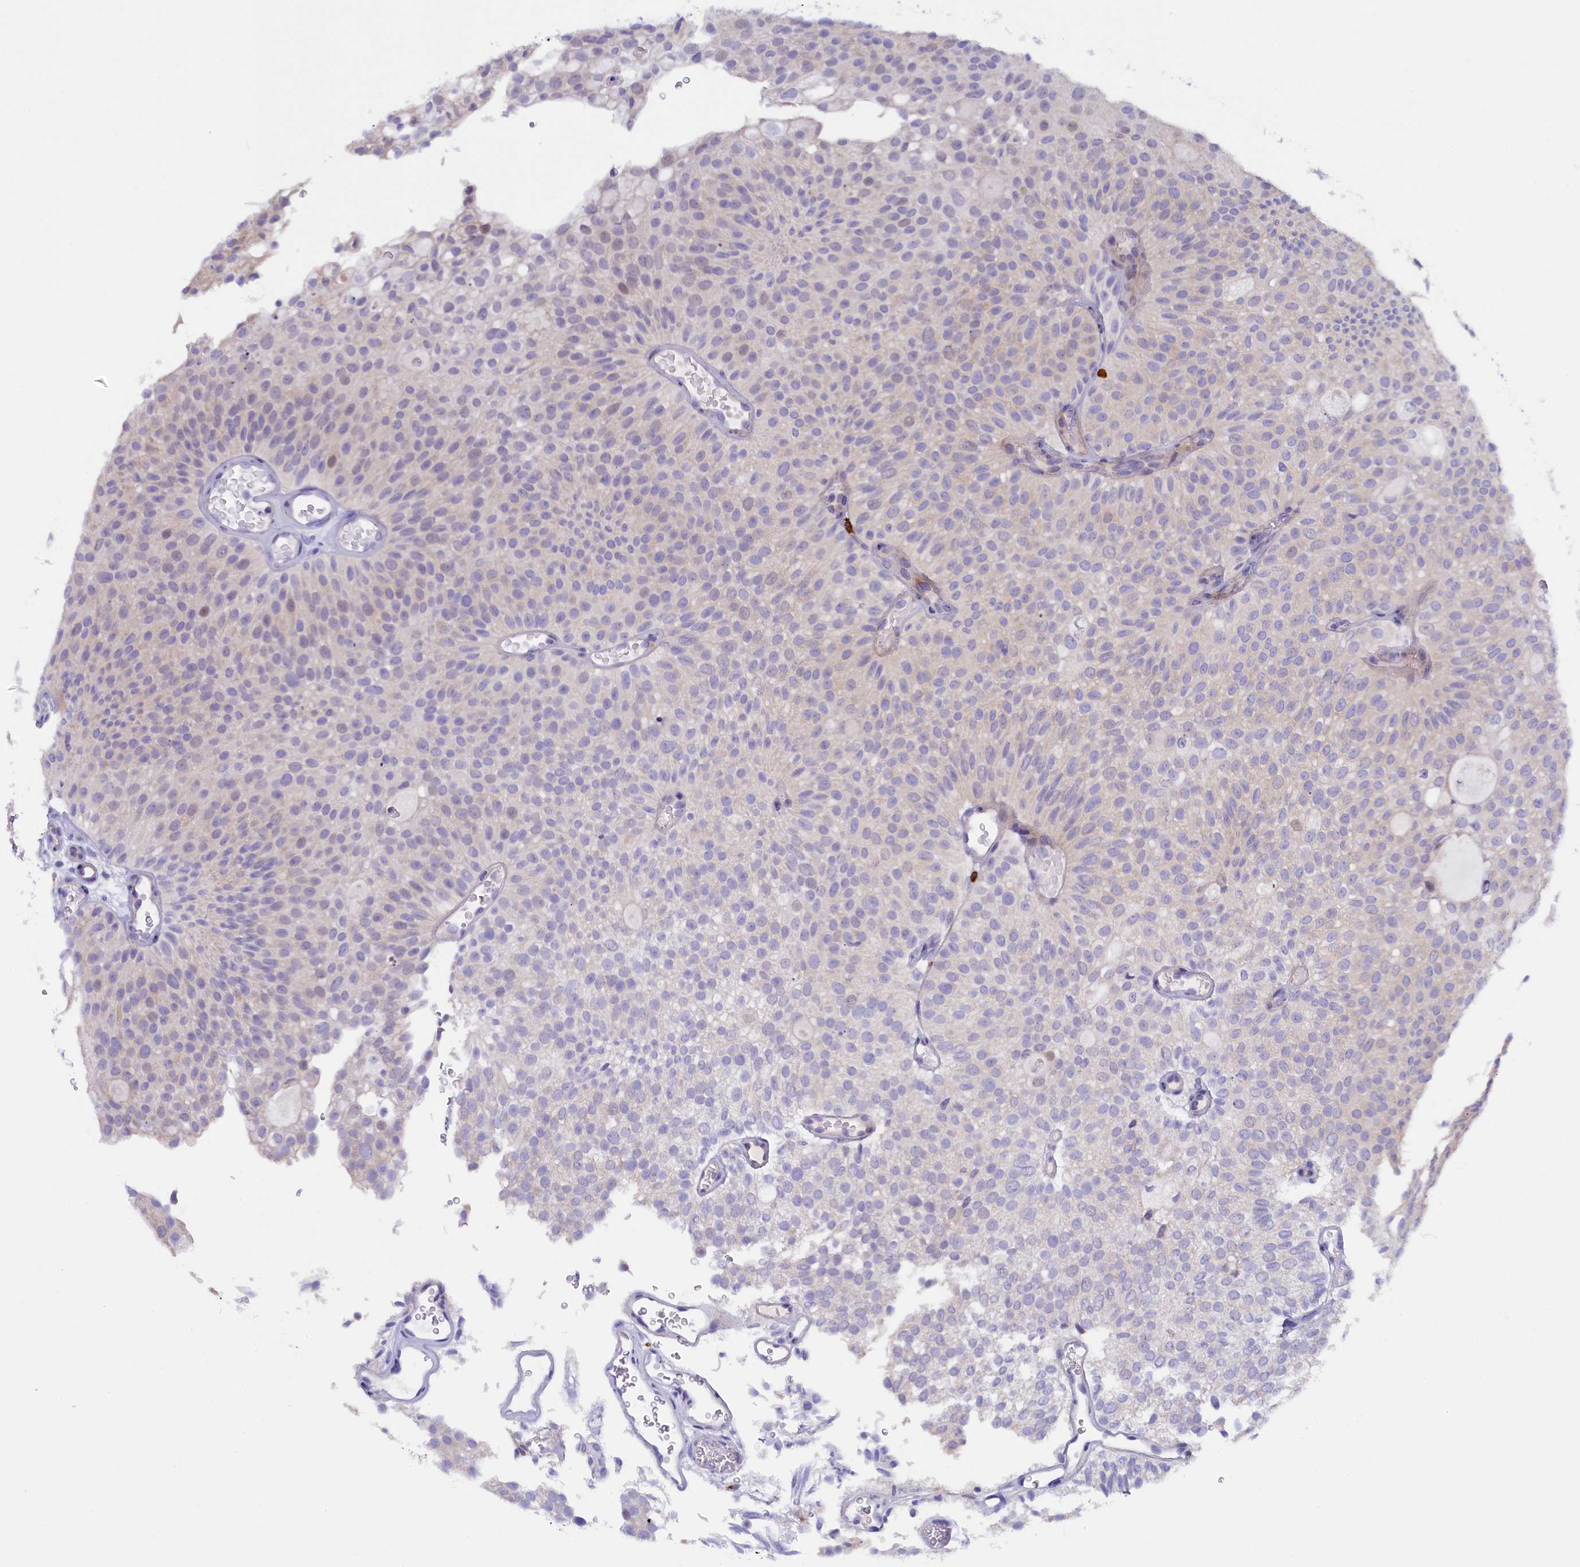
{"staining": {"intensity": "negative", "quantity": "none", "location": "none"}, "tissue": "urothelial cancer", "cell_type": "Tumor cells", "image_type": "cancer", "snomed": [{"axis": "morphology", "description": "Urothelial carcinoma, Low grade"}, {"axis": "topography", "description": "Urinary bladder"}], "caption": "Human urothelial carcinoma (low-grade) stained for a protein using immunohistochemistry shows no expression in tumor cells.", "gene": "RTTN", "patient": {"sex": "male", "age": 78}}